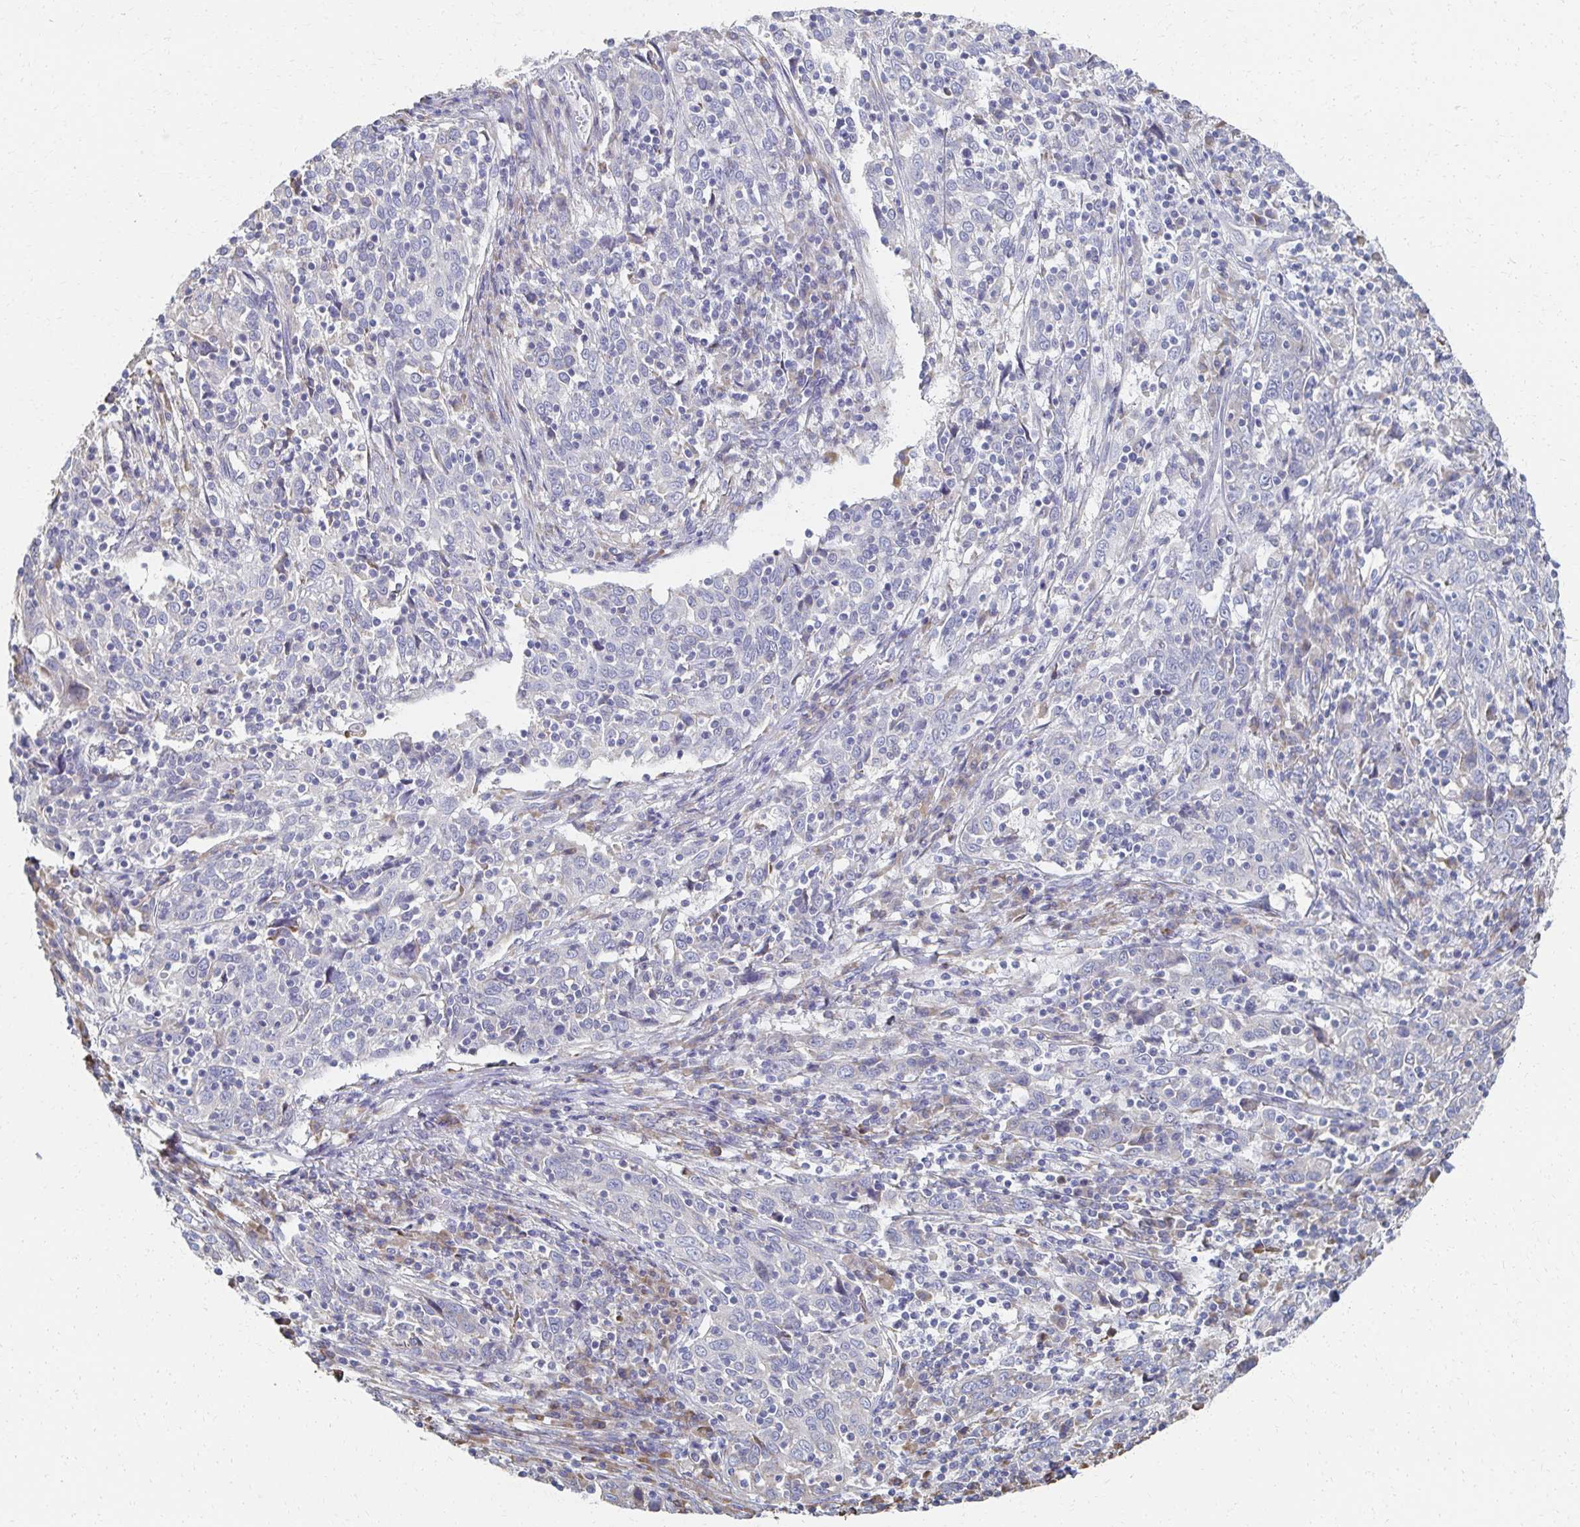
{"staining": {"intensity": "negative", "quantity": "none", "location": "none"}, "tissue": "cervical cancer", "cell_type": "Tumor cells", "image_type": "cancer", "snomed": [{"axis": "morphology", "description": "Squamous cell carcinoma, NOS"}, {"axis": "topography", "description": "Cervix"}], "caption": "This histopathology image is of squamous cell carcinoma (cervical) stained with IHC to label a protein in brown with the nuclei are counter-stained blue. There is no positivity in tumor cells. (Stains: DAB immunohistochemistry with hematoxylin counter stain, Microscopy: brightfield microscopy at high magnification).", "gene": "ATP1A3", "patient": {"sex": "female", "age": 46}}